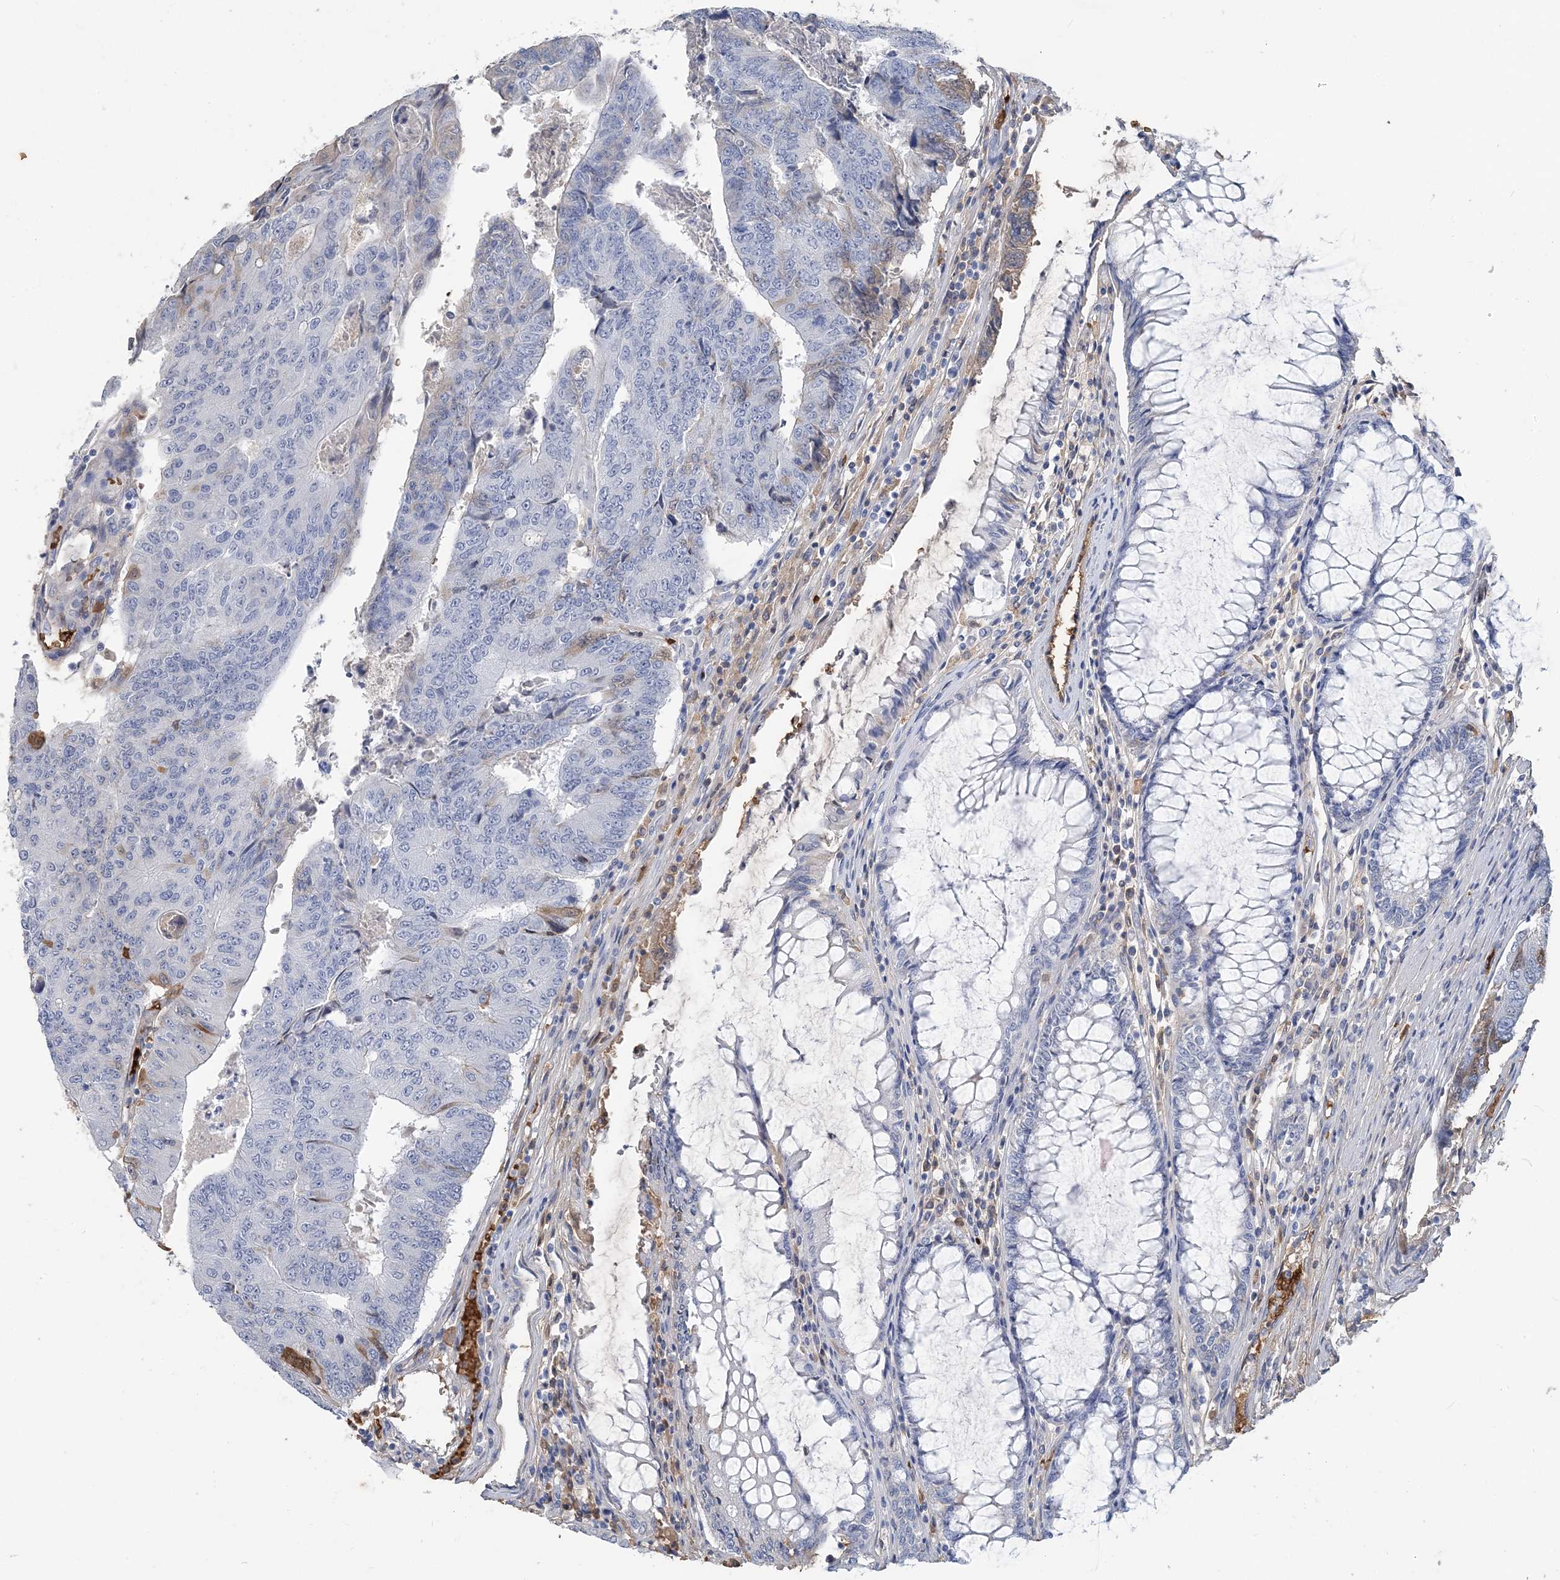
{"staining": {"intensity": "weak", "quantity": "<25%", "location": "cytoplasmic/membranous"}, "tissue": "colorectal cancer", "cell_type": "Tumor cells", "image_type": "cancer", "snomed": [{"axis": "morphology", "description": "Adenocarcinoma, NOS"}, {"axis": "topography", "description": "Colon"}], "caption": "Tumor cells are negative for protein expression in human adenocarcinoma (colorectal).", "gene": "HBD", "patient": {"sex": "female", "age": 67}}